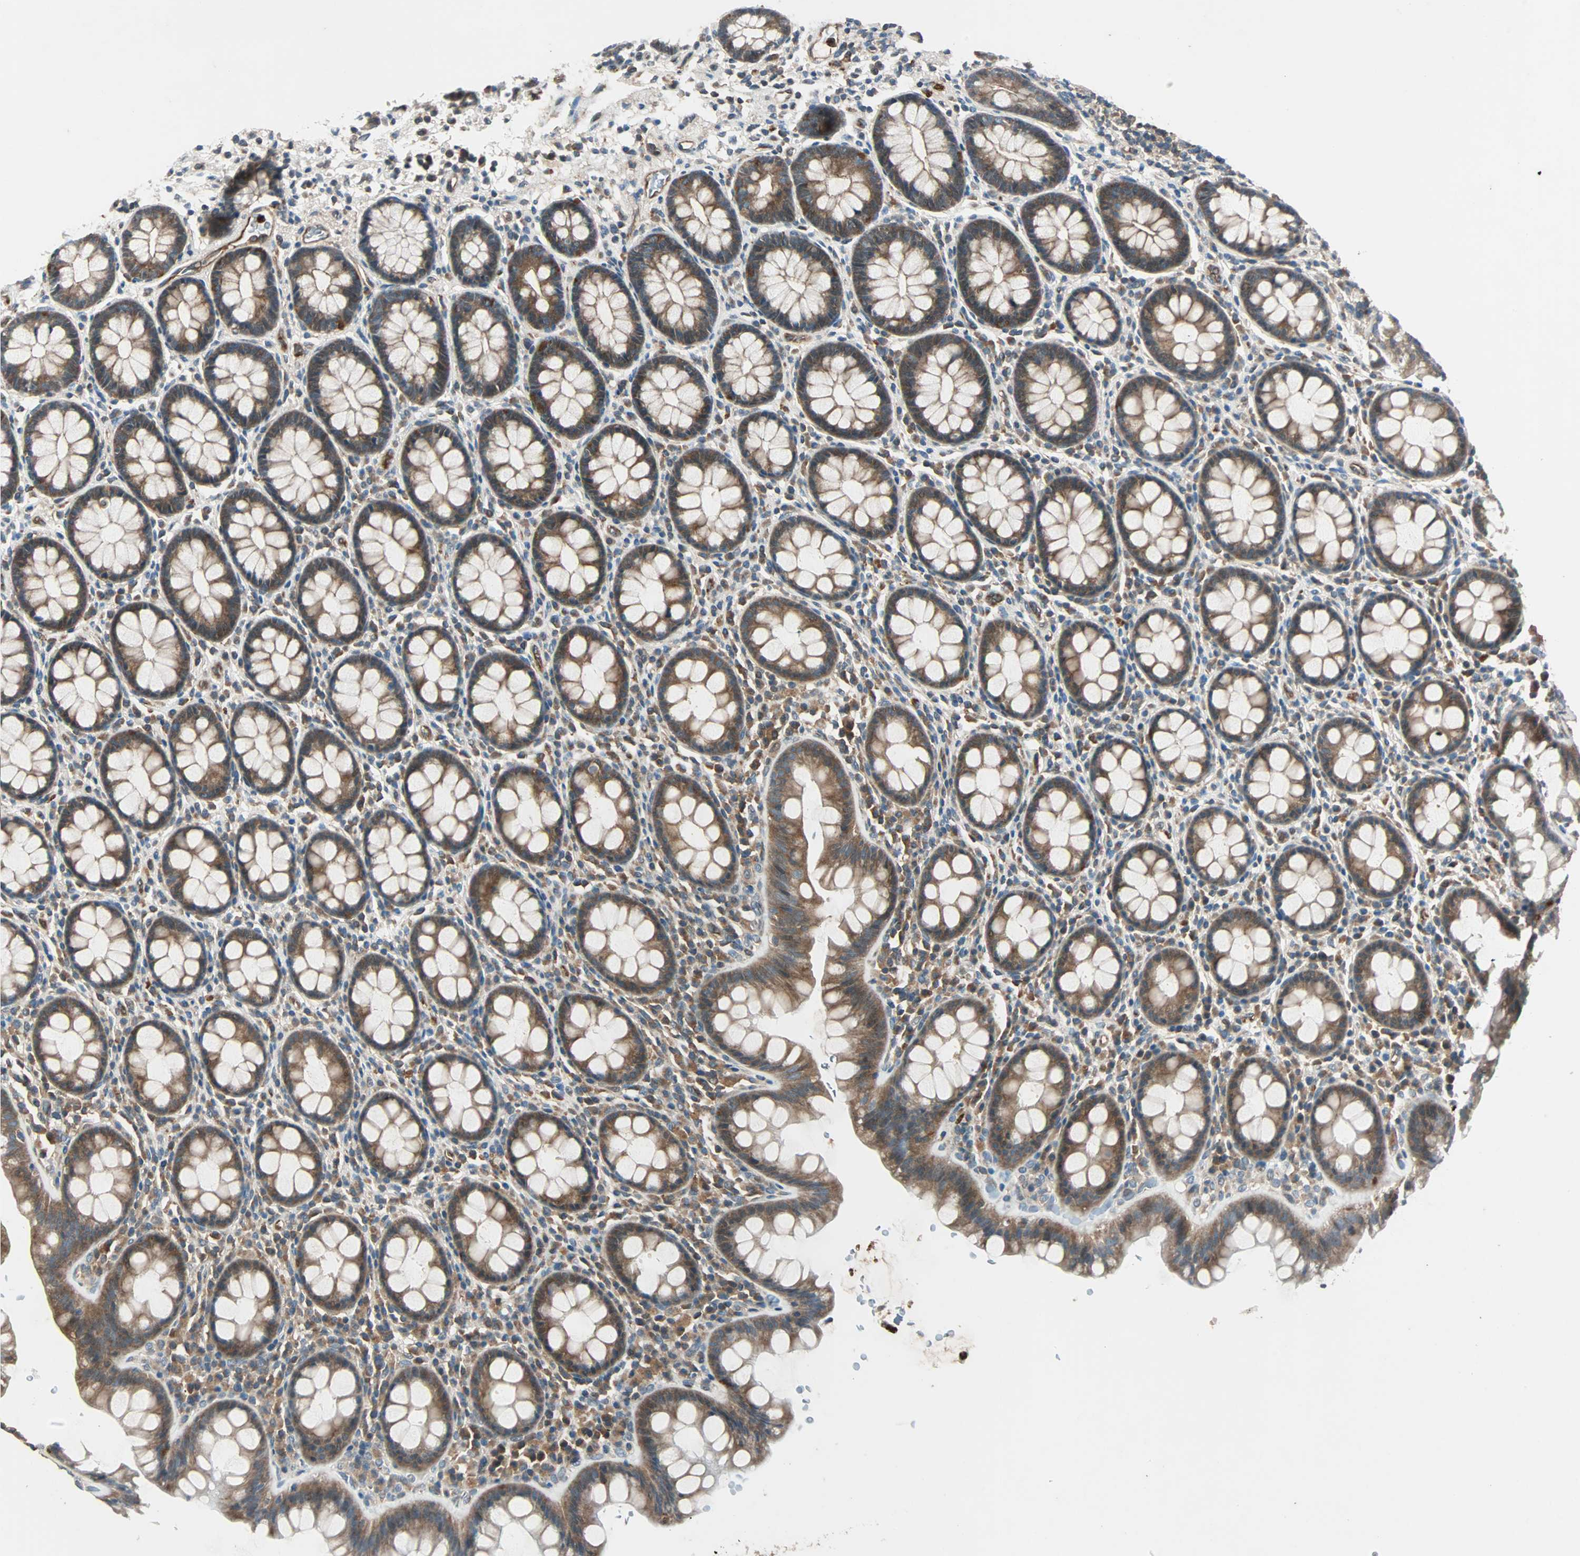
{"staining": {"intensity": "moderate", "quantity": ">75%", "location": "cytoplasmic/membranous"}, "tissue": "rectum", "cell_type": "Glandular cells", "image_type": "normal", "snomed": [{"axis": "morphology", "description": "Normal tissue, NOS"}, {"axis": "topography", "description": "Rectum"}], "caption": "Rectum stained with a brown dye exhibits moderate cytoplasmic/membranous positive expression in about >75% of glandular cells.", "gene": "GCK", "patient": {"sex": "male", "age": 92}}